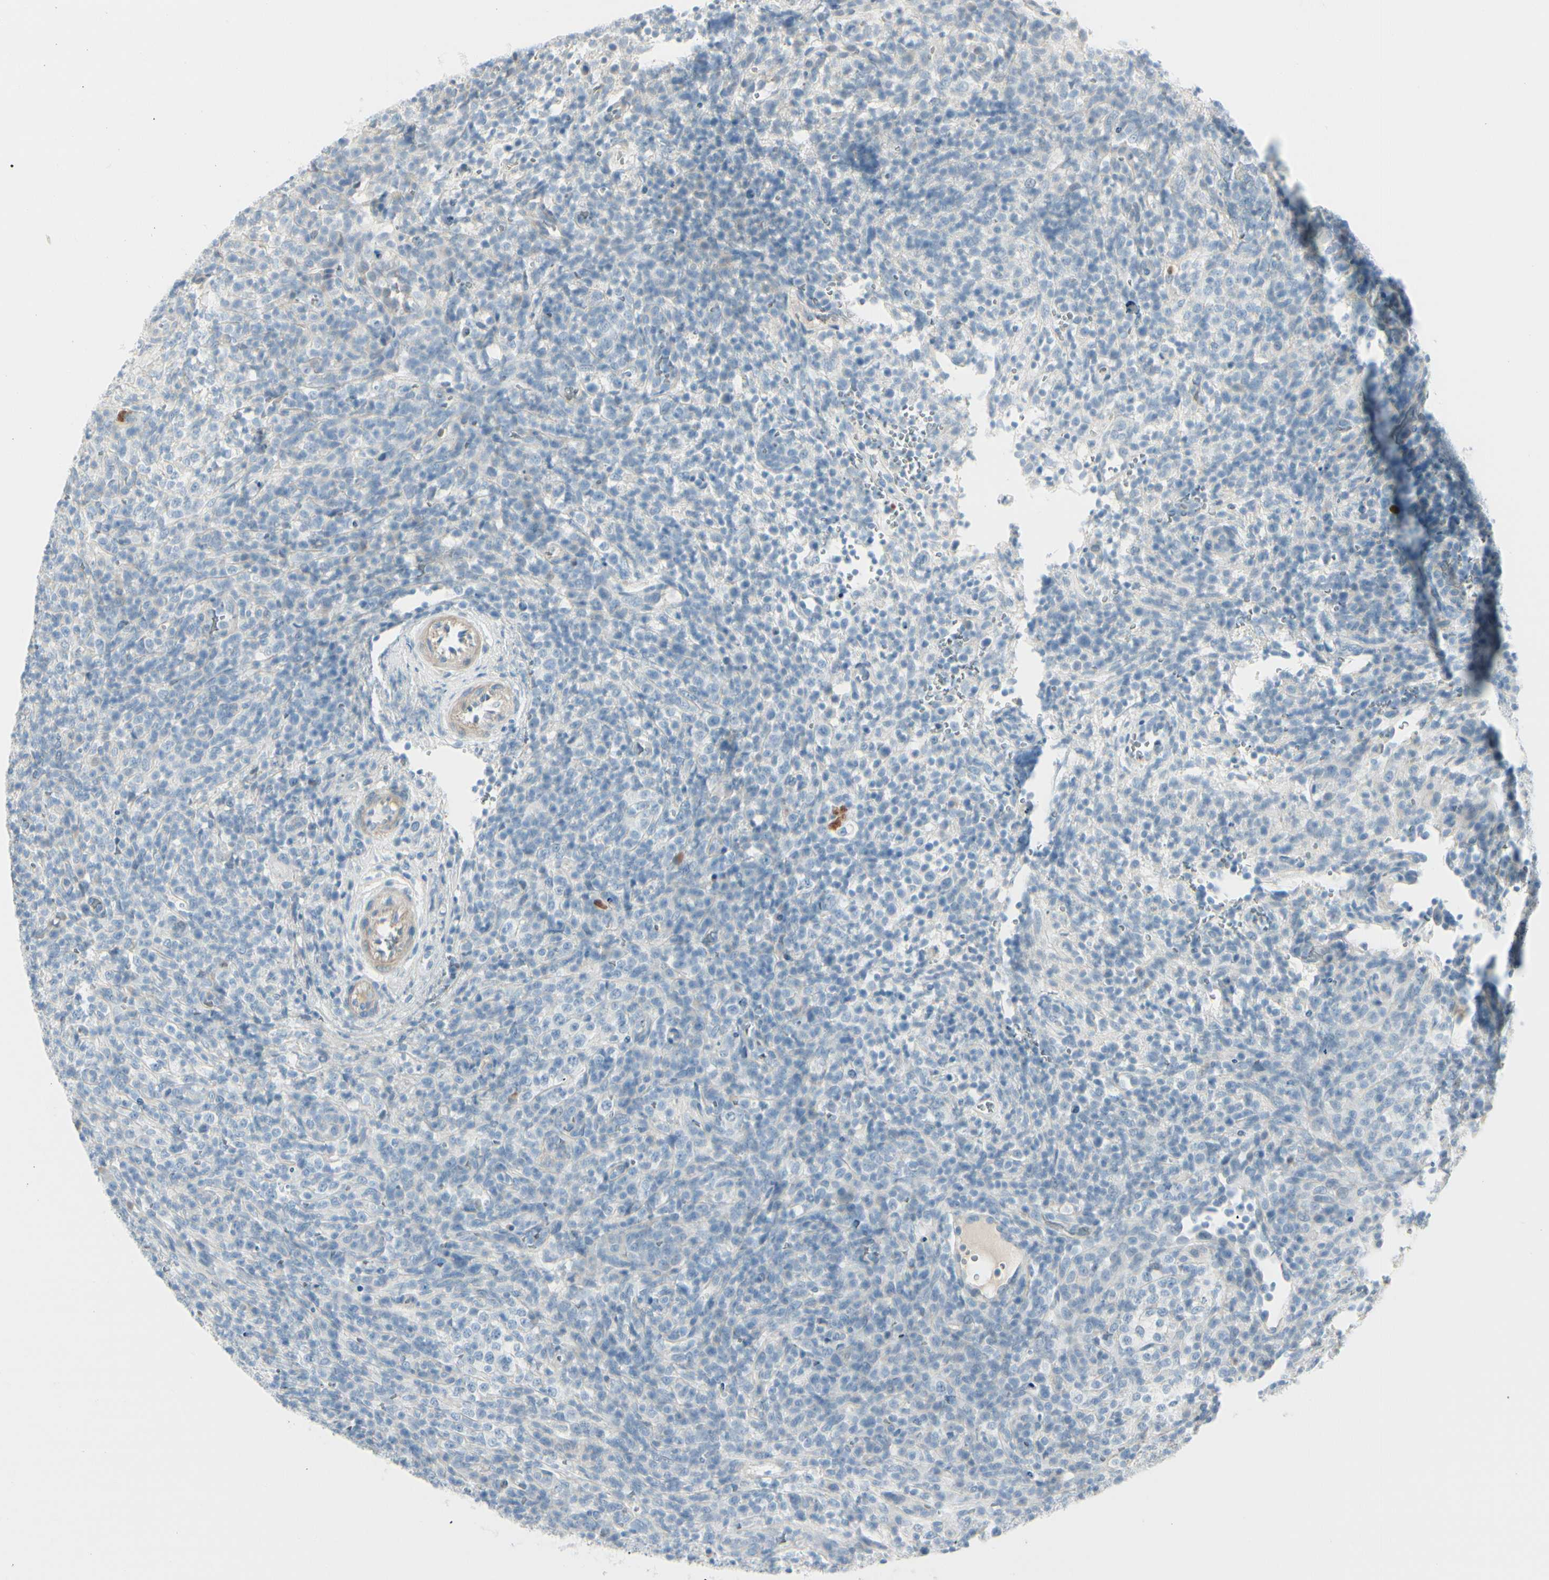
{"staining": {"intensity": "negative", "quantity": "none", "location": "none"}, "tissue": "lymphoma", "cell_type": "Tumor cells", "image_type": "cancer", "snomed": [{"axis": "morphology", "description": "Malignant lymphoma, non-Hodgkin's type, High grade"}, {"axis": "topography", "description": "Lymph node"}], "caption": "DAB (3,3'-diaminobenzidine) immunohistochemical staining of human lymphoma exhibits no significant staining in tumor cells.", "gene": "CDHR5", "patient": {"sex": "female", "age": 76}}